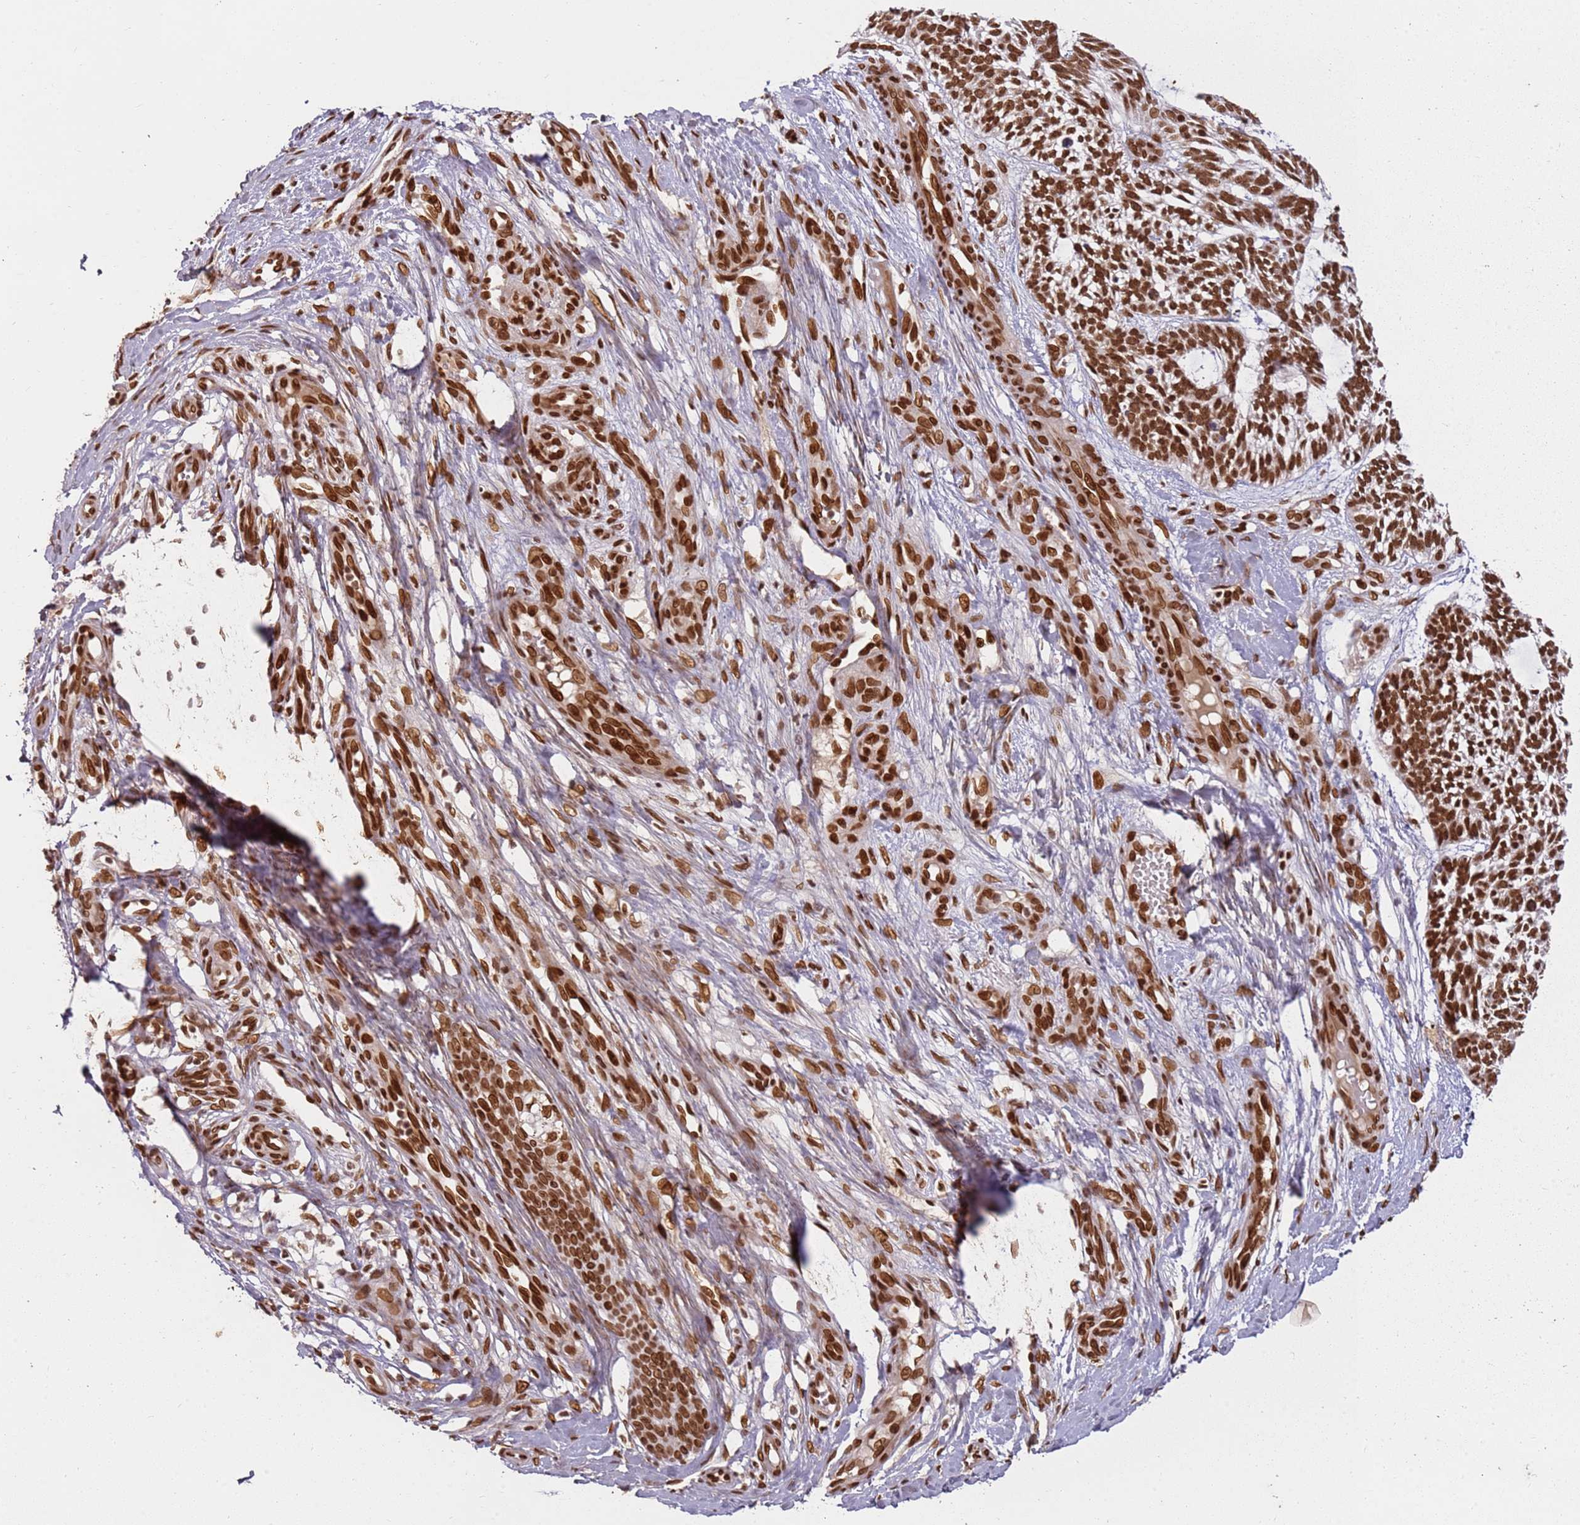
{"staining": {"intensity": "strong", "quantity": ">75%", "location": "nuclear"}, "tissue": "skin cancer", "cell_type": "Tumor cells", "image_type": "cancer", "snomed": [{"axis": "morphology", "description": "Basal cell carcinoma"}, {"axis": "topography", "description": "Skin"}], "caption": "Skin cancer was stained to show a protein in brown. There is high levels of strong nuclear staining in about >75% of tumor cells.", "gene": "TENT4A", "patient": {"sex": "male", "age": 88}}